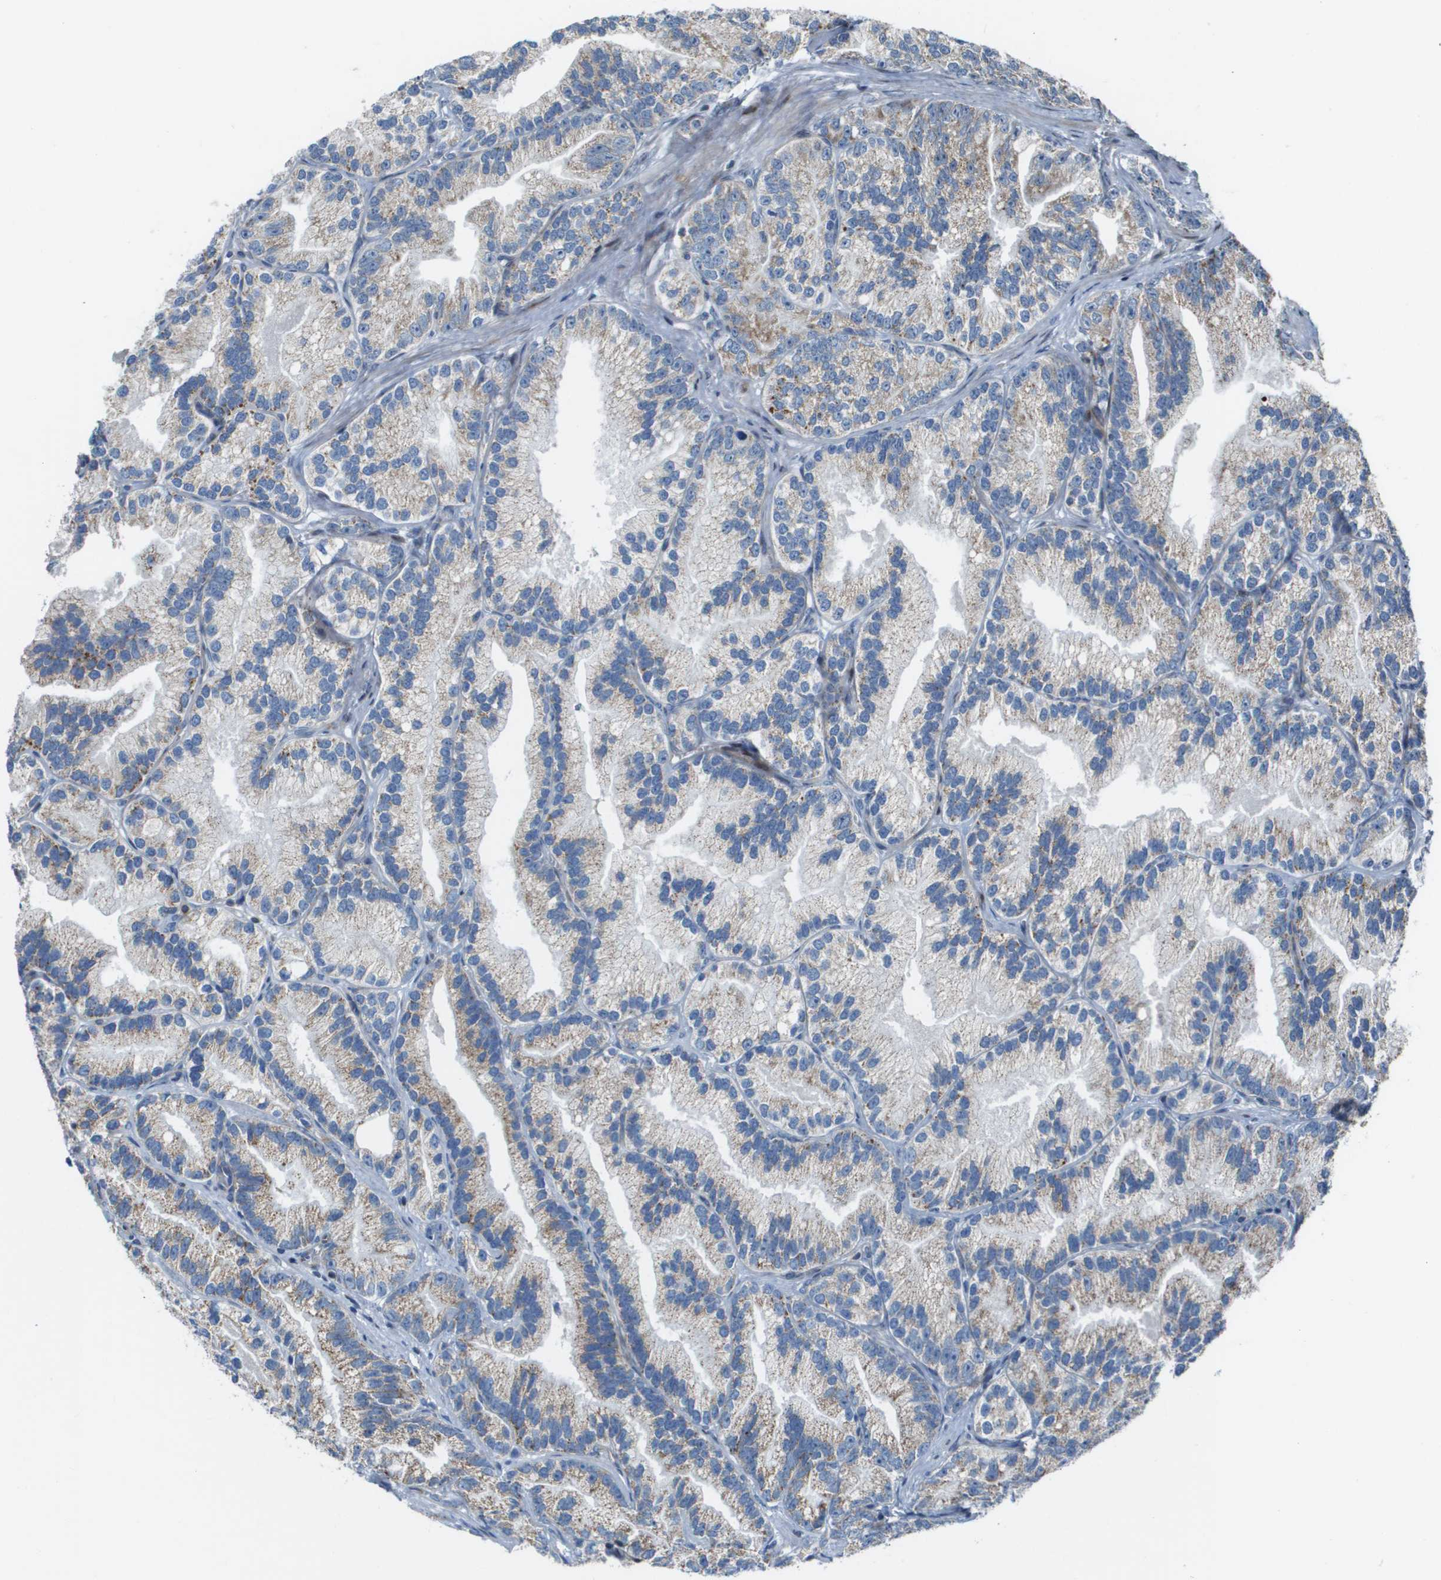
{"staining": {"intensity": "moderate", "quantity": "25%-75%", "location": "cytoplasmic/membranous"}, "tissue": "prostate cancer", "cell_type": "Tumor cells", "image_type": "cancer", "snomed": [{"axis": "morphology", "description": "Adenocarcinoma, Low grade"}, {"axis": "topography", "description": "Prostate"}], "caption": "This micrograph exhibits immunohistochemistry (IHC) staining of human prostate low-grade adenocarcinoma, with medium moderate cytoplasmic/membranous positivity in about 25%-75% of tumor cells.", "gene": "MGAT3", "patient": {"sex": "male", "age": 89}}